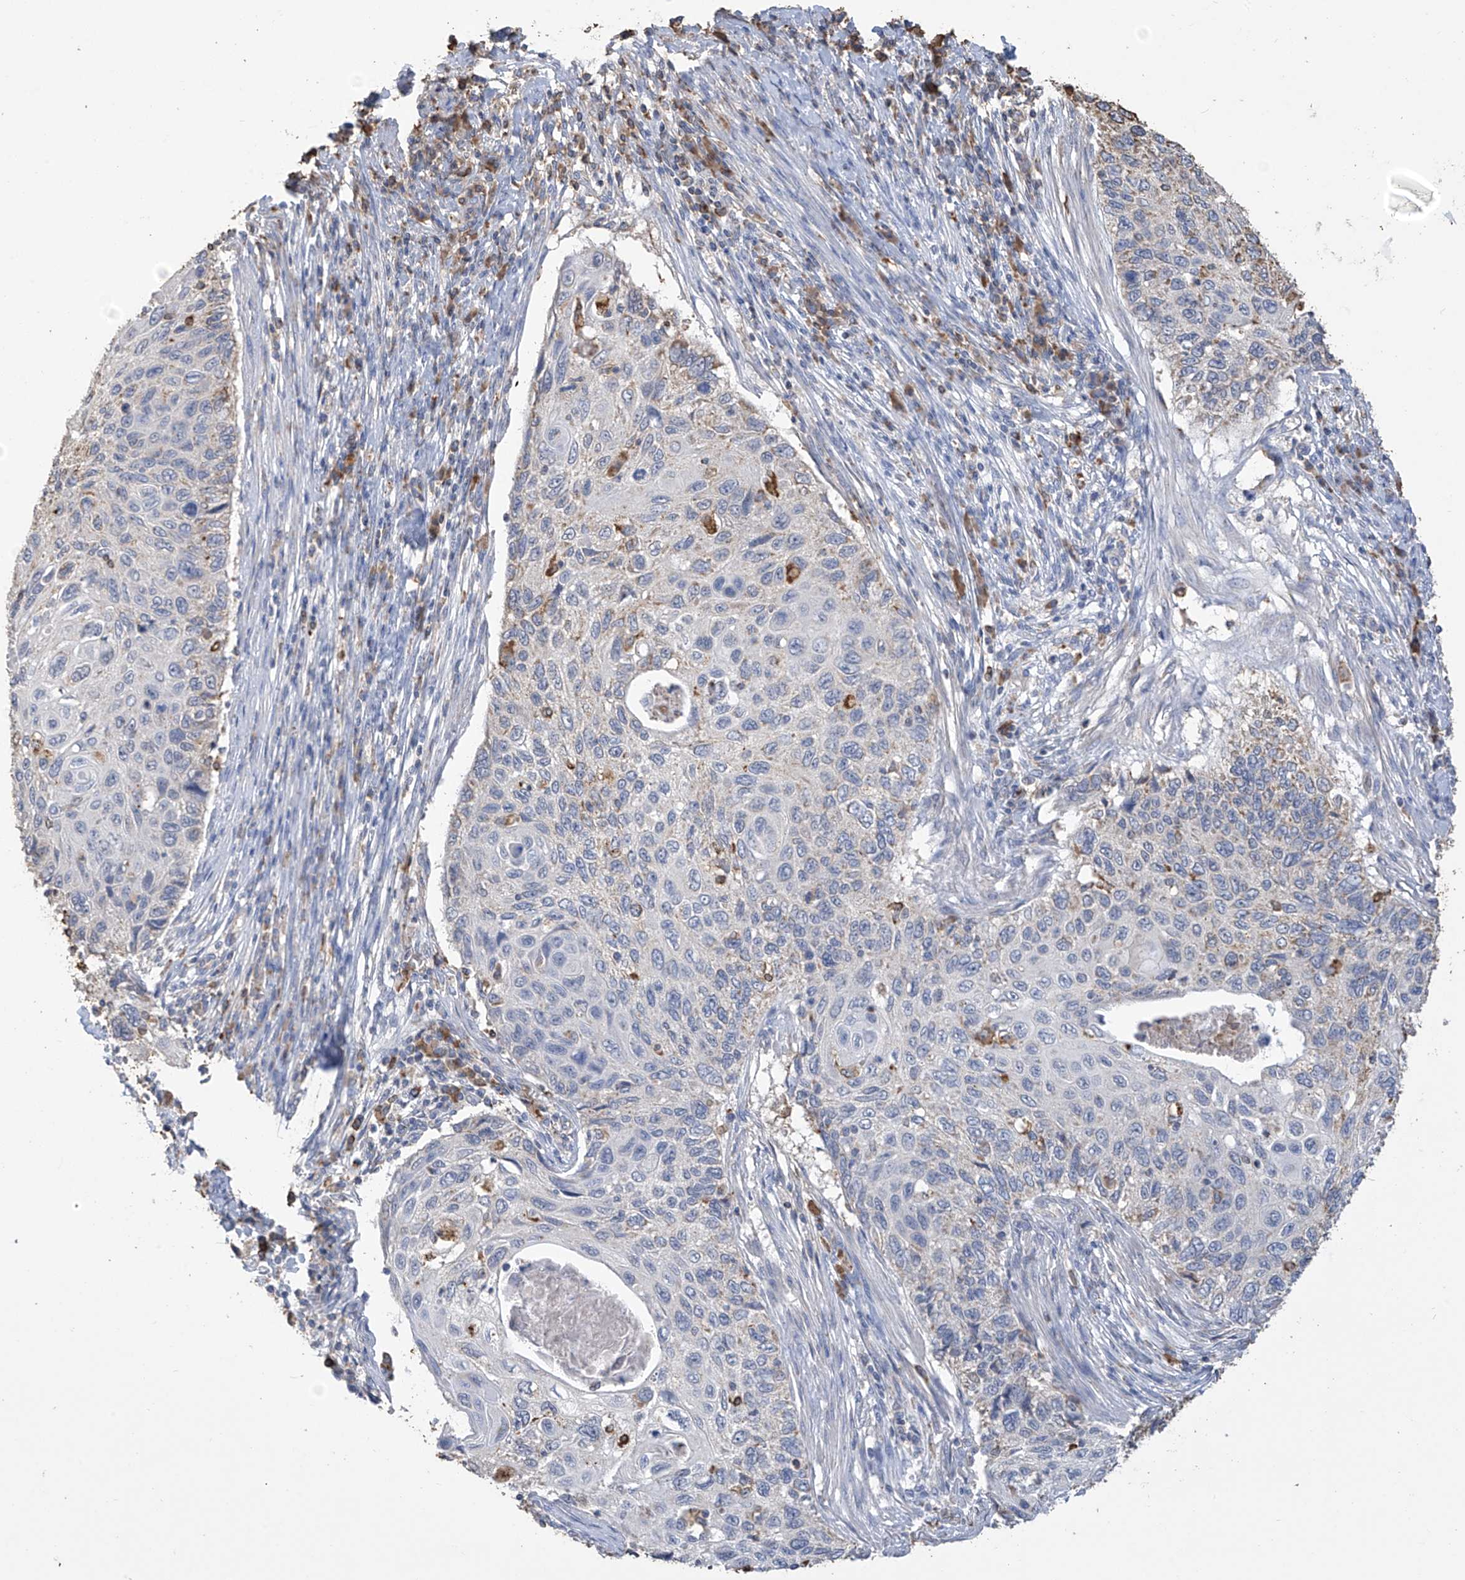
{"staining": {"intensity": "negative", "quantity": "none", "location": "none"}, "tissue": "cervical cancer", "cell_type": "Tumor cells", "image_type": "cancer", "snomed": [{"axis": "morphology", "description": "Squamous cell carcinoma, NOS"}, {"axis": "topography", "description": "Cervix"}], "caption": "Immunohistochemistry (IHC) histopathology image of human cervical cancer (squamous cell carcinoma) stained for a protein (brown), which shows no positivity in tumor cells.", "gene": "OGT", "patient": {"sex": "female", "age": 70}}